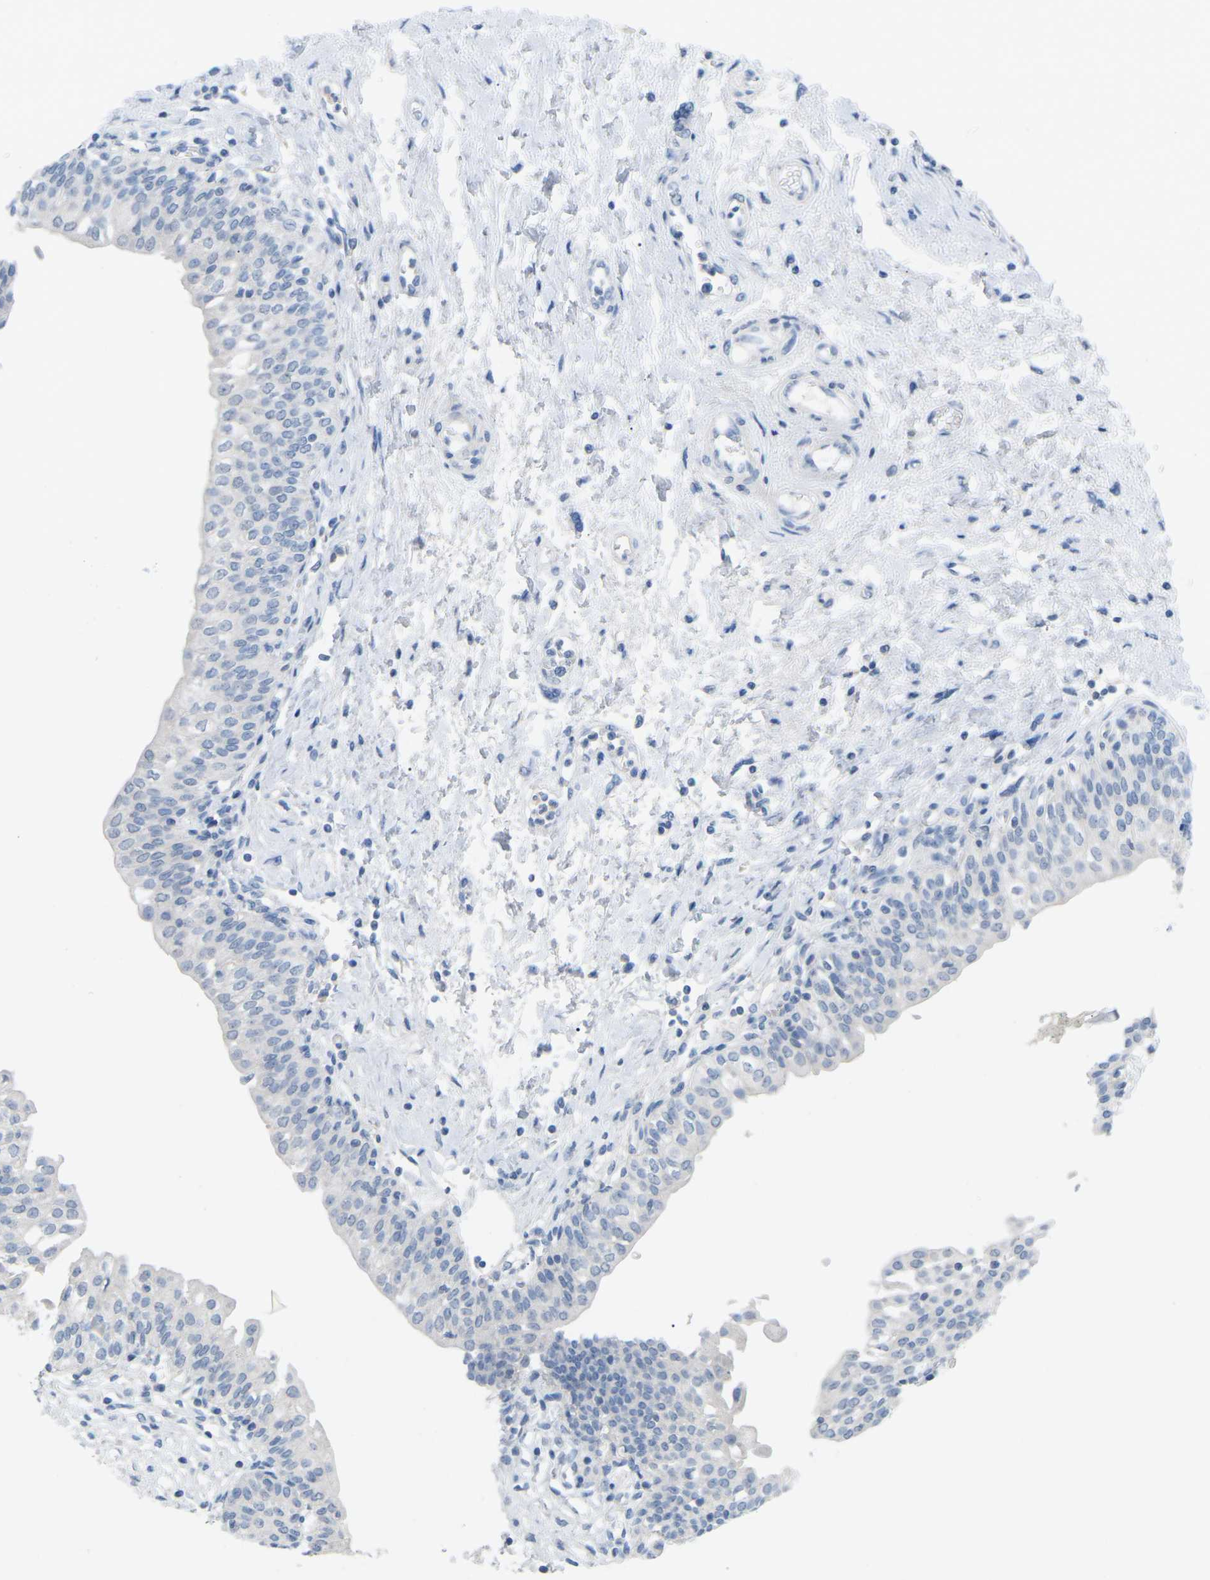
{"staining": {"intensity": "negative", "quantity": "none", "location": "none"}, "tissue": "urinary bladder", "cell_type": "Urothelial cells", "image_type": "normal", "snomed": [{"axis": "morphology", "description": "Normal tissue, NOS"}, {"axis": "topography", "description": "Urinary bladder"}], "caption": "Urinary bladder stained for a protein using IHC shows no expression urothelial cells.", "gene": "HBG2", "patient": {"sex": "male", "age": 55}}